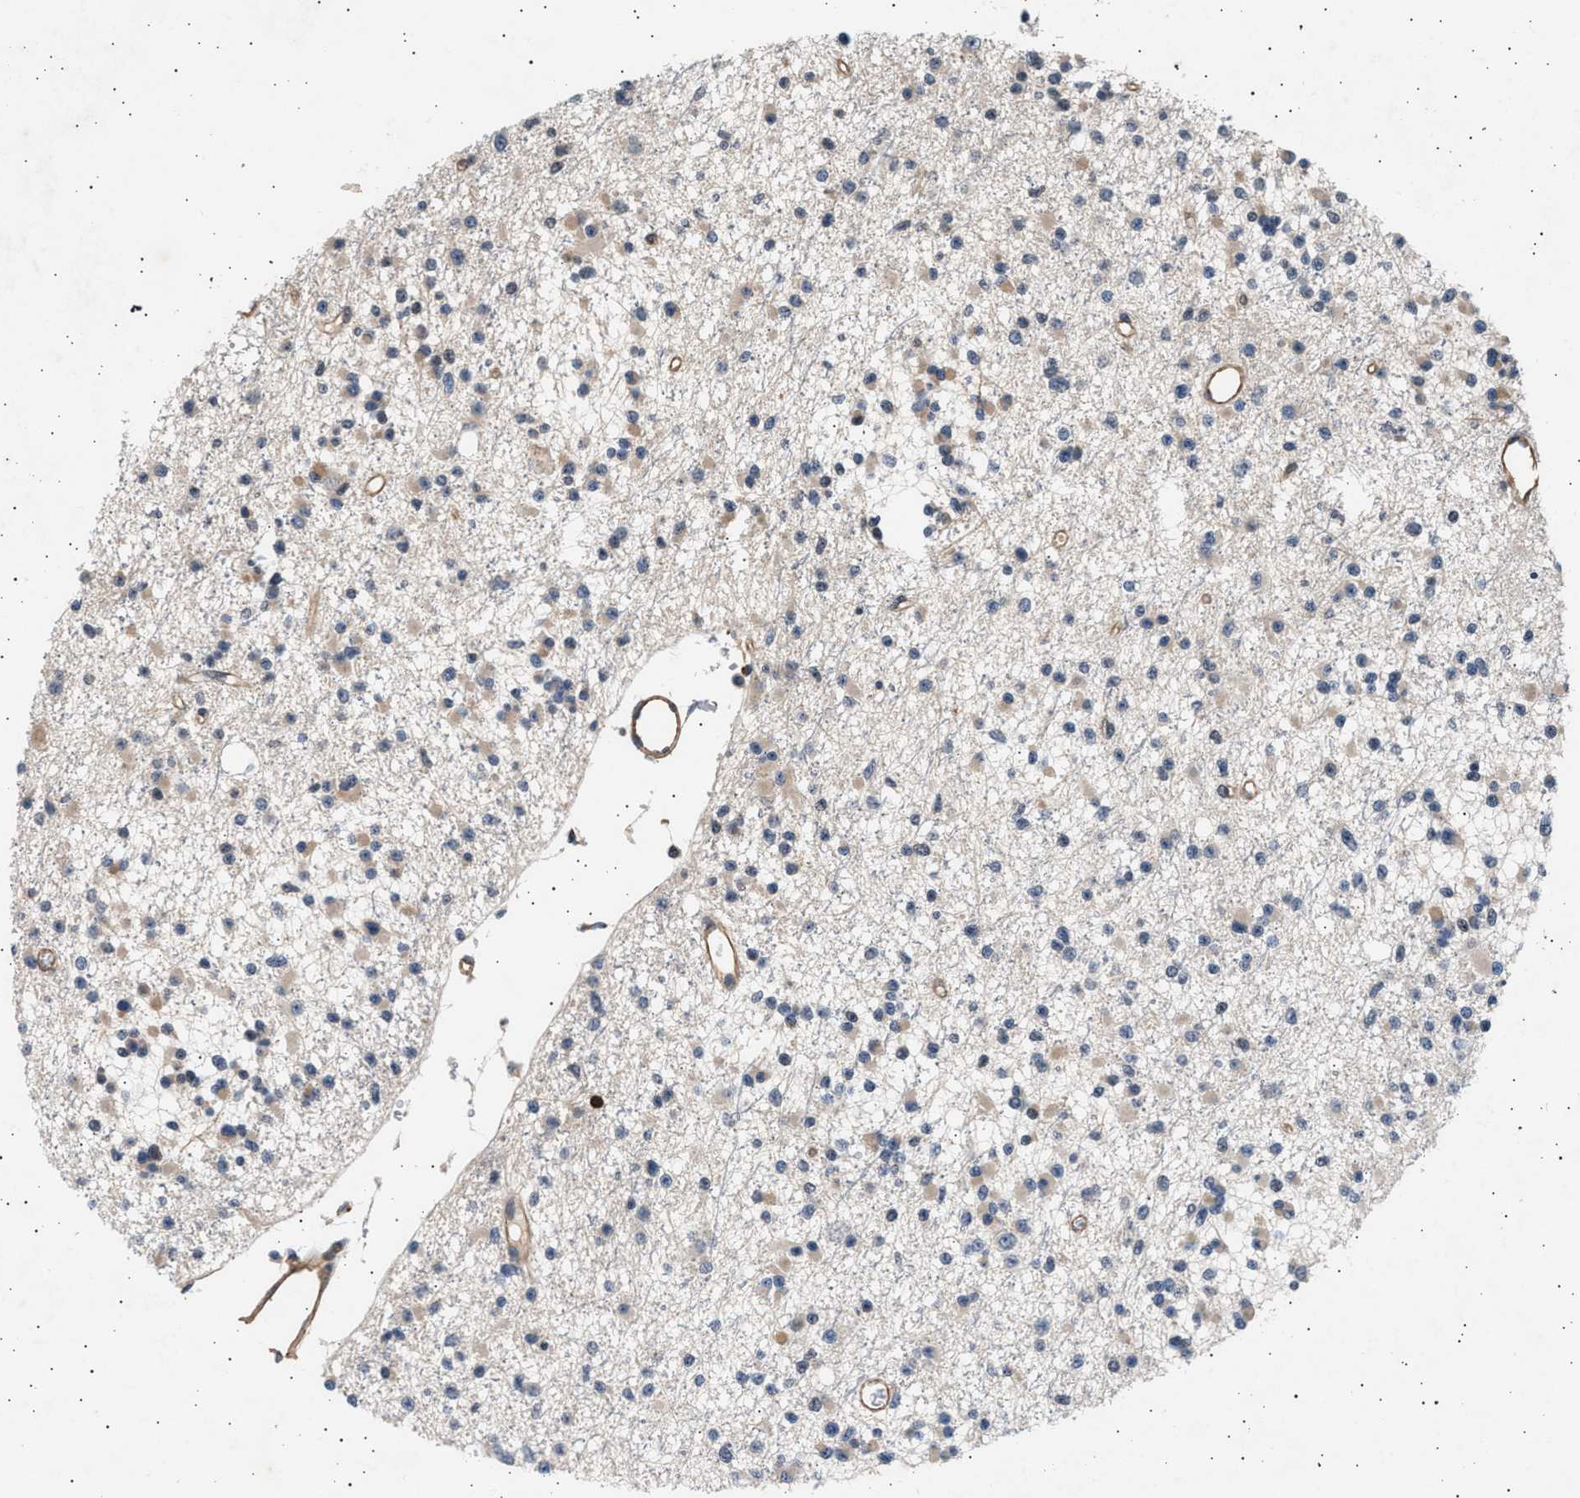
{"staining": {"intensity": "negative", "quantity": "none", "location": "none"}, "tissue": "glioma", "cell_type": "Tumor cells", "image_type": "cancer", "snomed": [{"axis": "morphology", "description": "Glioma, malignant, Low grade"}, {"axis": "topography", "description": "Brain"}], "caption": "Tumor cells show no significant expression in glioma.", "gene": "GRAP2", "patient": {"sex": "female", "age": 22}}